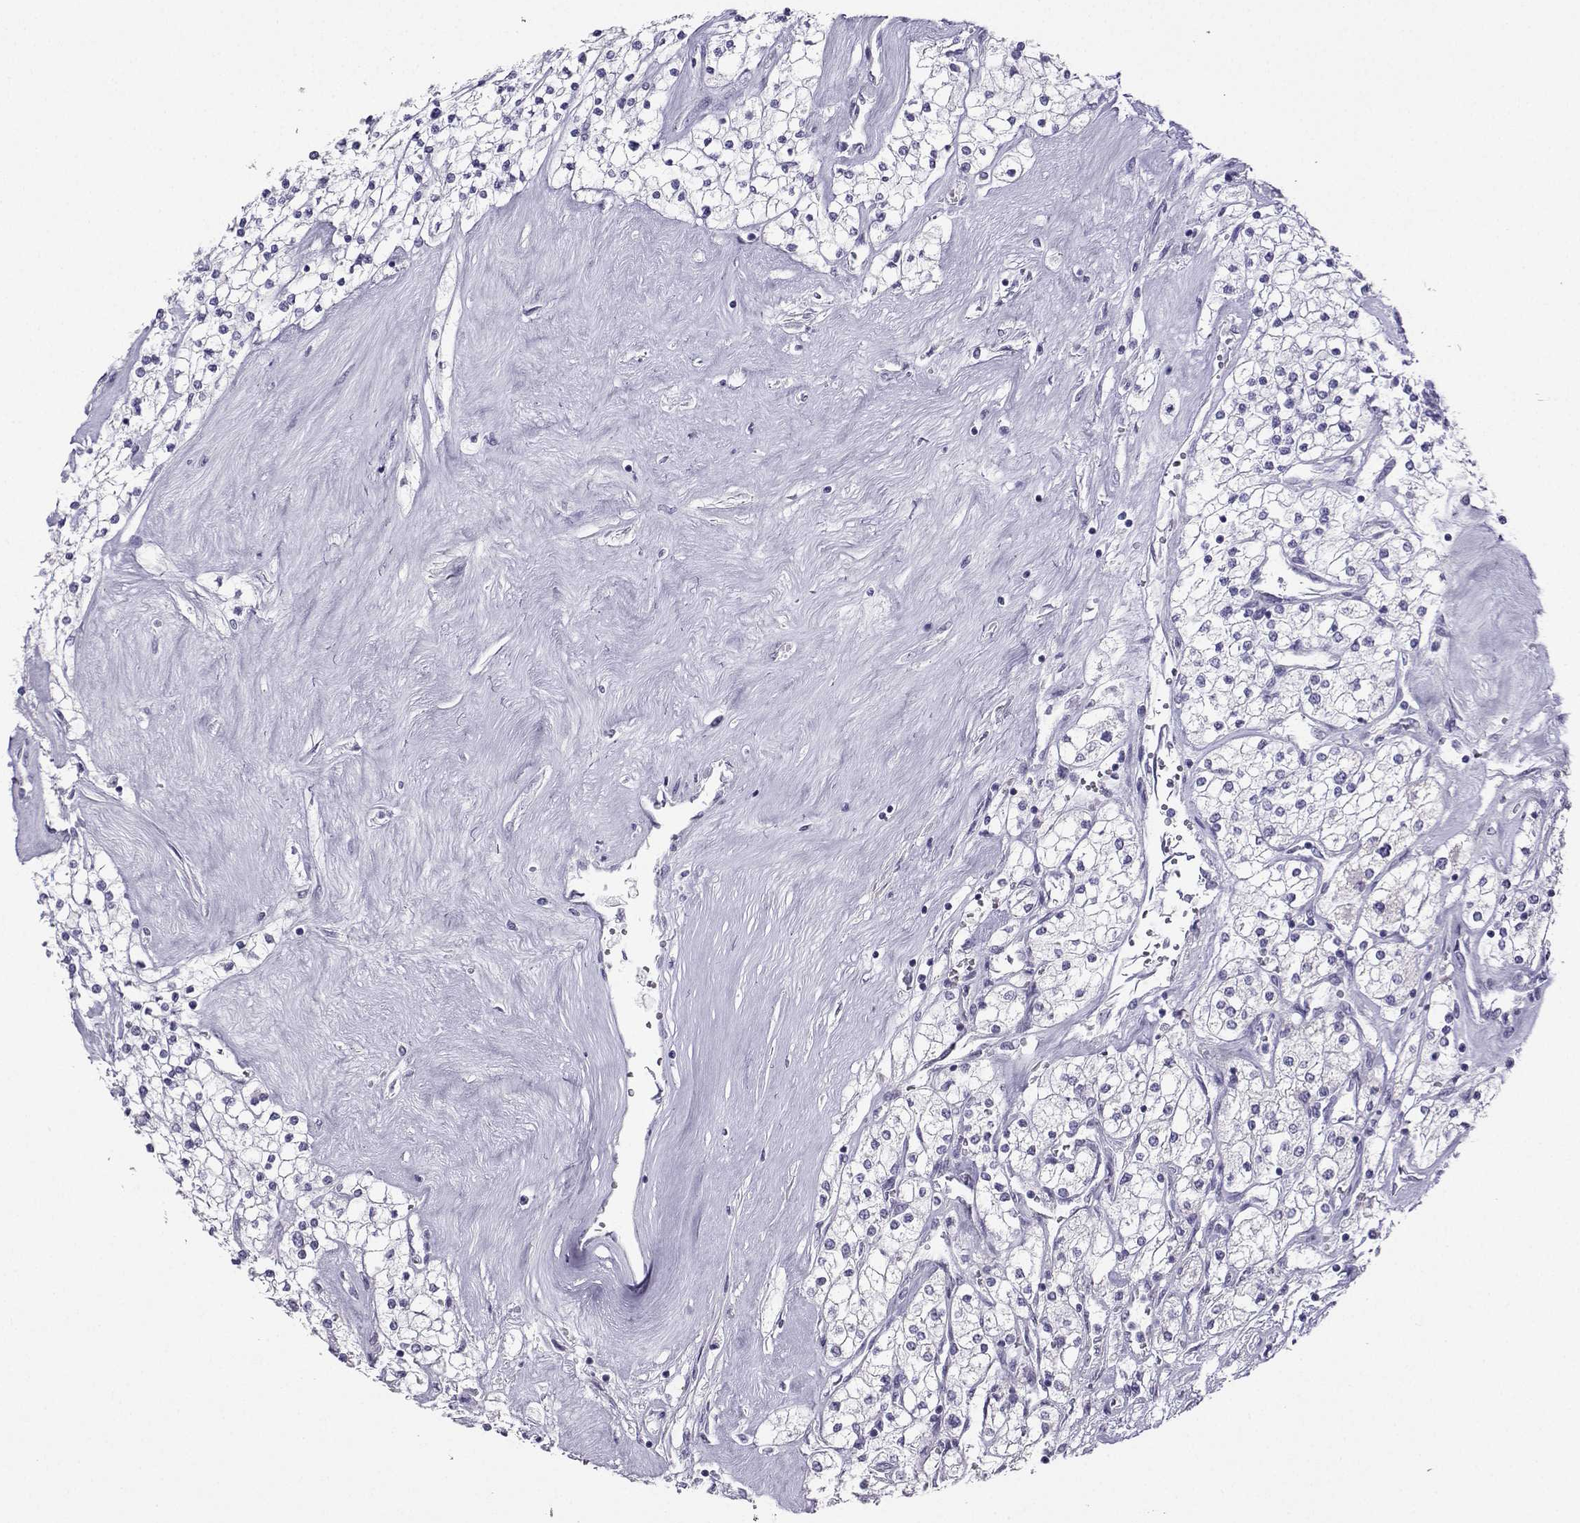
{"staining": {"intensity": "negative", "quantity": "none", "location": "none"}, "tissue": "renal cancer", "cell_type": "Tumor cells", "image_type": "cancer", "snomed": [{"axis": "morphology", "description": "Adenocarcinoma, NOS"}, {"axis": "topography", "description": "Kidney"}], "caption": "High power microscopy photomicrograph of an immunohistochemistry micrograph of renal cancer (adenocarcinoma), revealing no significant expression in tumor cells.", "gene": "KIF17", "patient": {"sex": "male", "age": 80}}